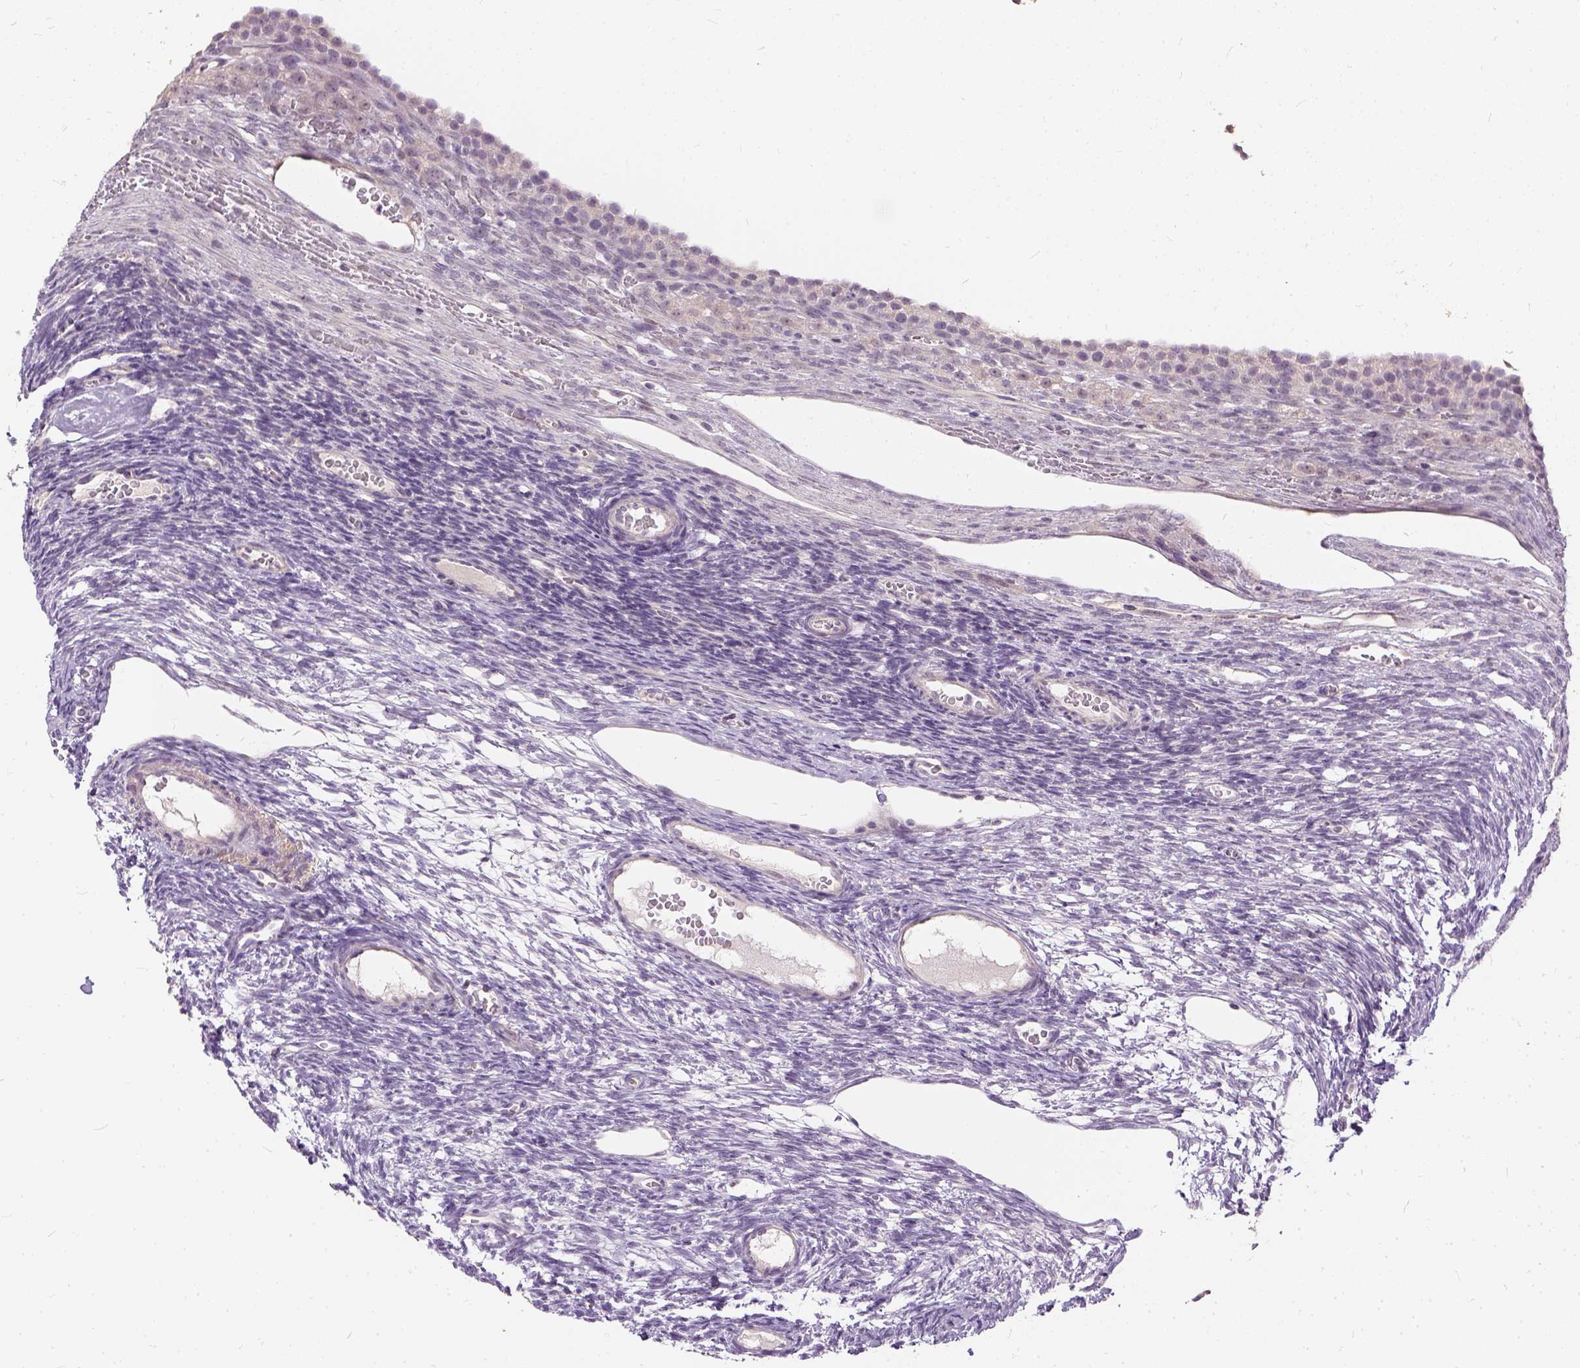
{"staining": {"intensity": "negative", "quantity": "none", "location": "none"}, "tissue": "ovary", "cell_type": "Follicle cells", "image_type": "normal", "snomed": [{"axis": "morphology", "description": "Normal tissue, NOS"}, {"axis": "topography", "description": "Ovary"}], "caption": "The photomicrograph reveals no staining of follicle cells in unremarkable ovary. Nuclei are stained in blue.", "gene": "ANO2", "patient": {"sex": "female", "age": 34}}